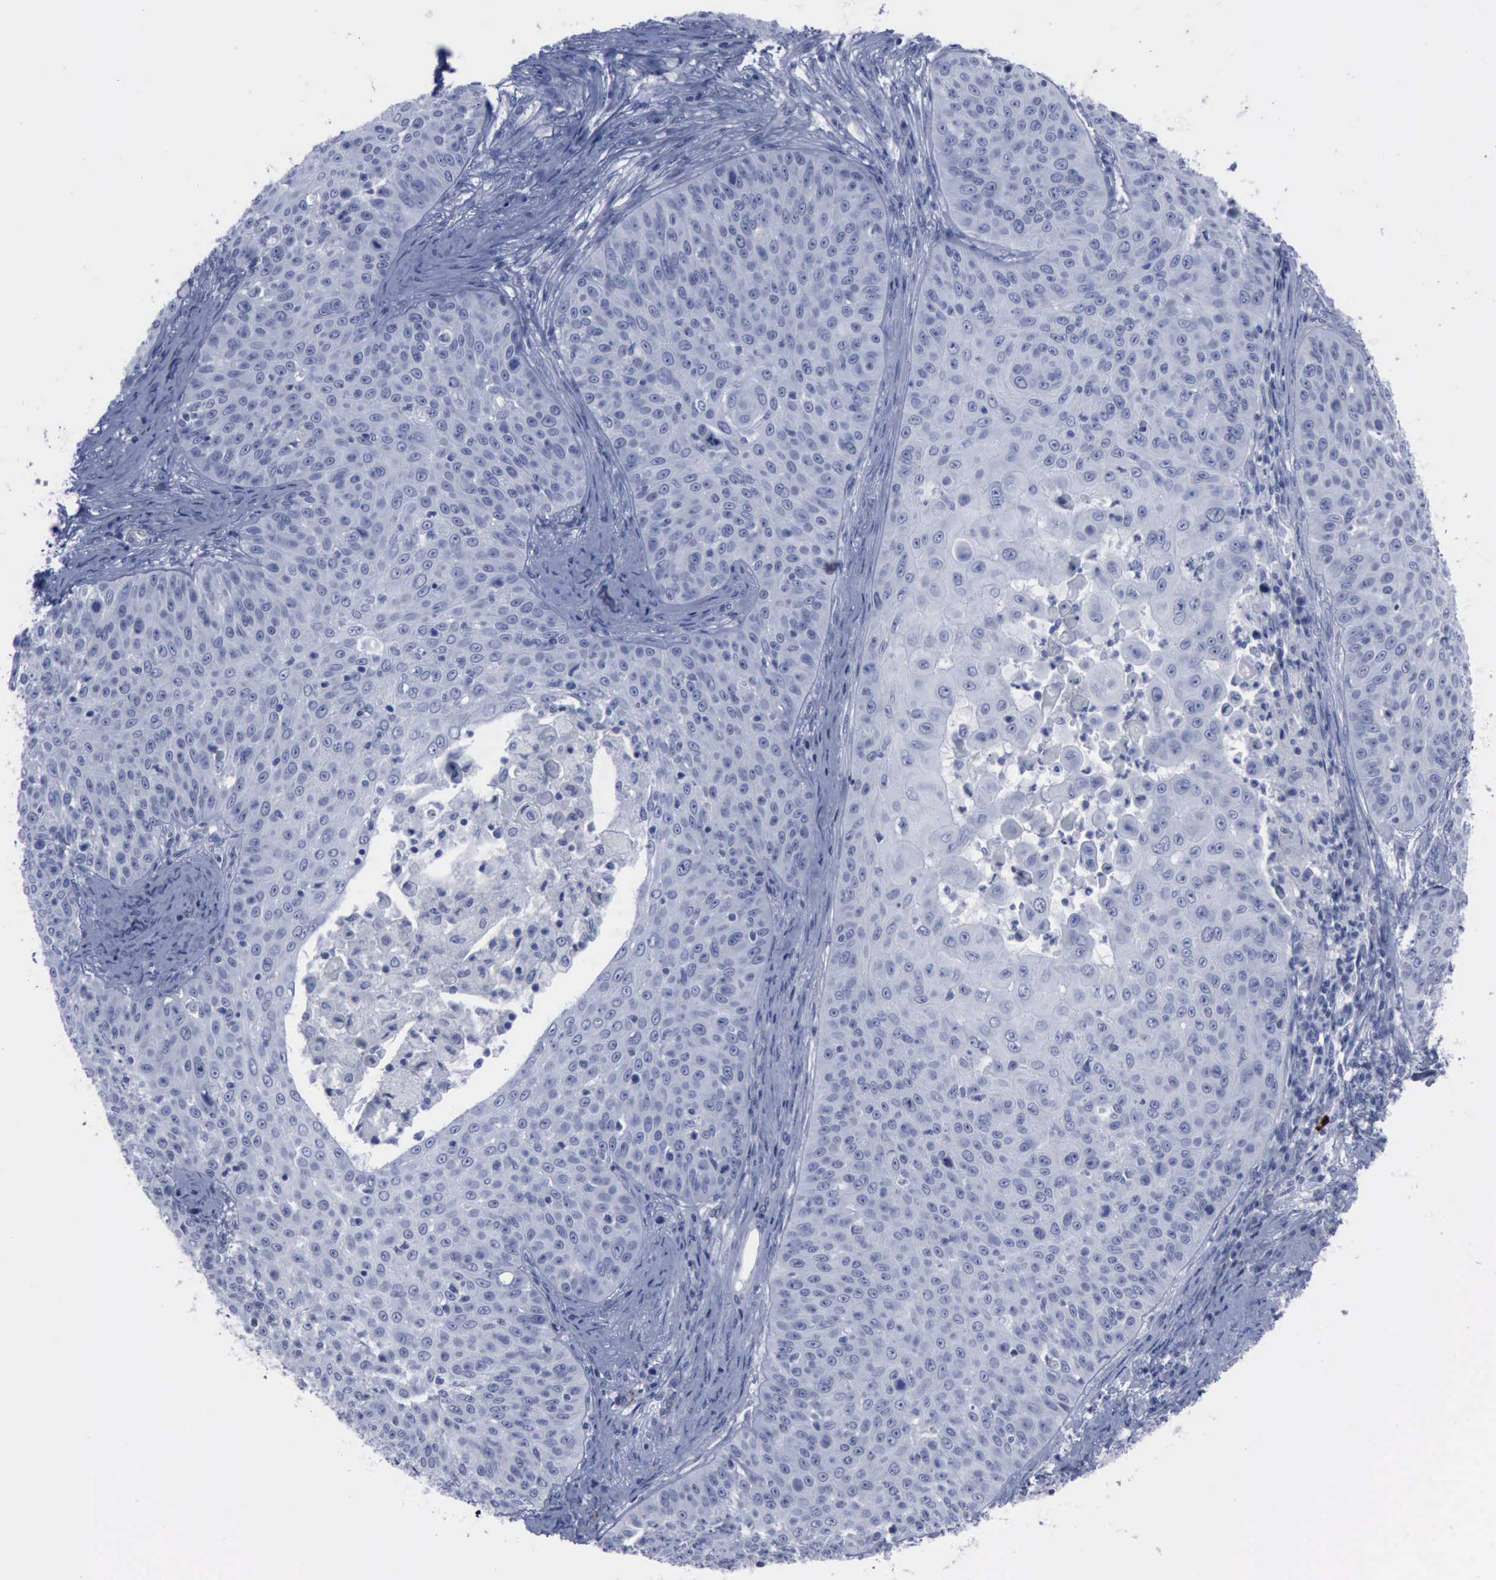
{"staining": {"intensity": "negative", "quantity": "none", "location": "none"}, "tissue": "skin cancer", "cell_type": "Tumor cells", "image_type": "cancer", "snomed": [{"axis": "morphology", "description": "Squamous cell carcinoma, NOS"}, {"axis": "topography", "description": "Skin"}], "caption": "Immunohistochemical staining of skin cancer (squamous cell carcinoma) shows no significant expression in tumor cells. (DAB (3,3'-diaminobenzidine) immunohistochemistry, high magnification).", "gene": "NGFR", "patient": {"sex": "male", "age": 82}}